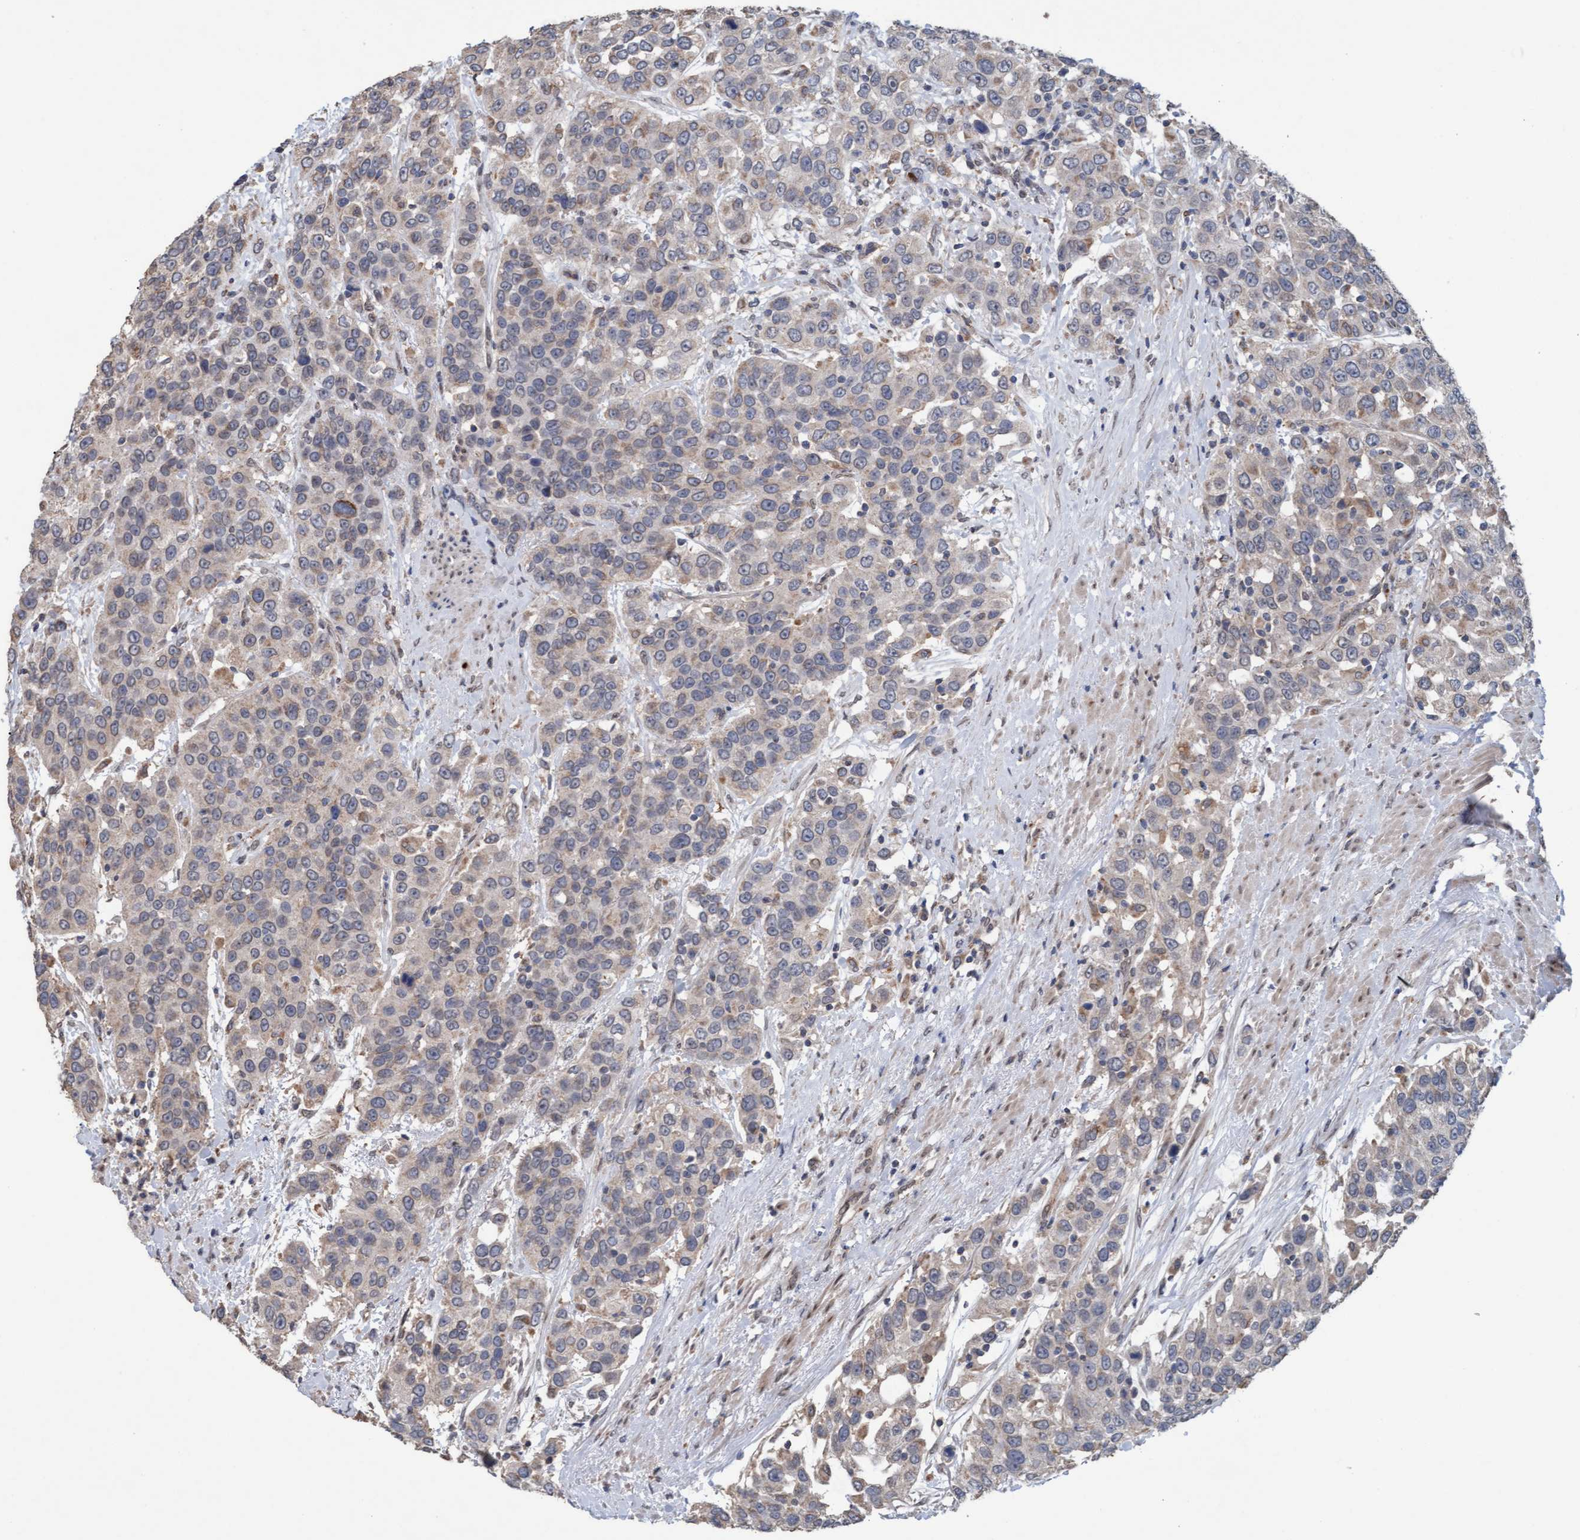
{"staining": {"intensity": "weak", "quantity": "<25%", "location": "cytoplasmic/membranous"}, "tissue": "urothelial cancer", "cell_type": "Tumor cells", "image_type": "cancer", "snomed": [{"axis": "morphology", "description": "Urothelial carcinoma, High grade"}, {"axis": "topography", "description": "Urinary bladder"}], "caption": "This is an immunohistochemistry (IHC) histopathology image of urothelial cancer. There is no staining in tumor cells.", "gene": "MGLL", "patient": {"sex": "female", "age": 80}}